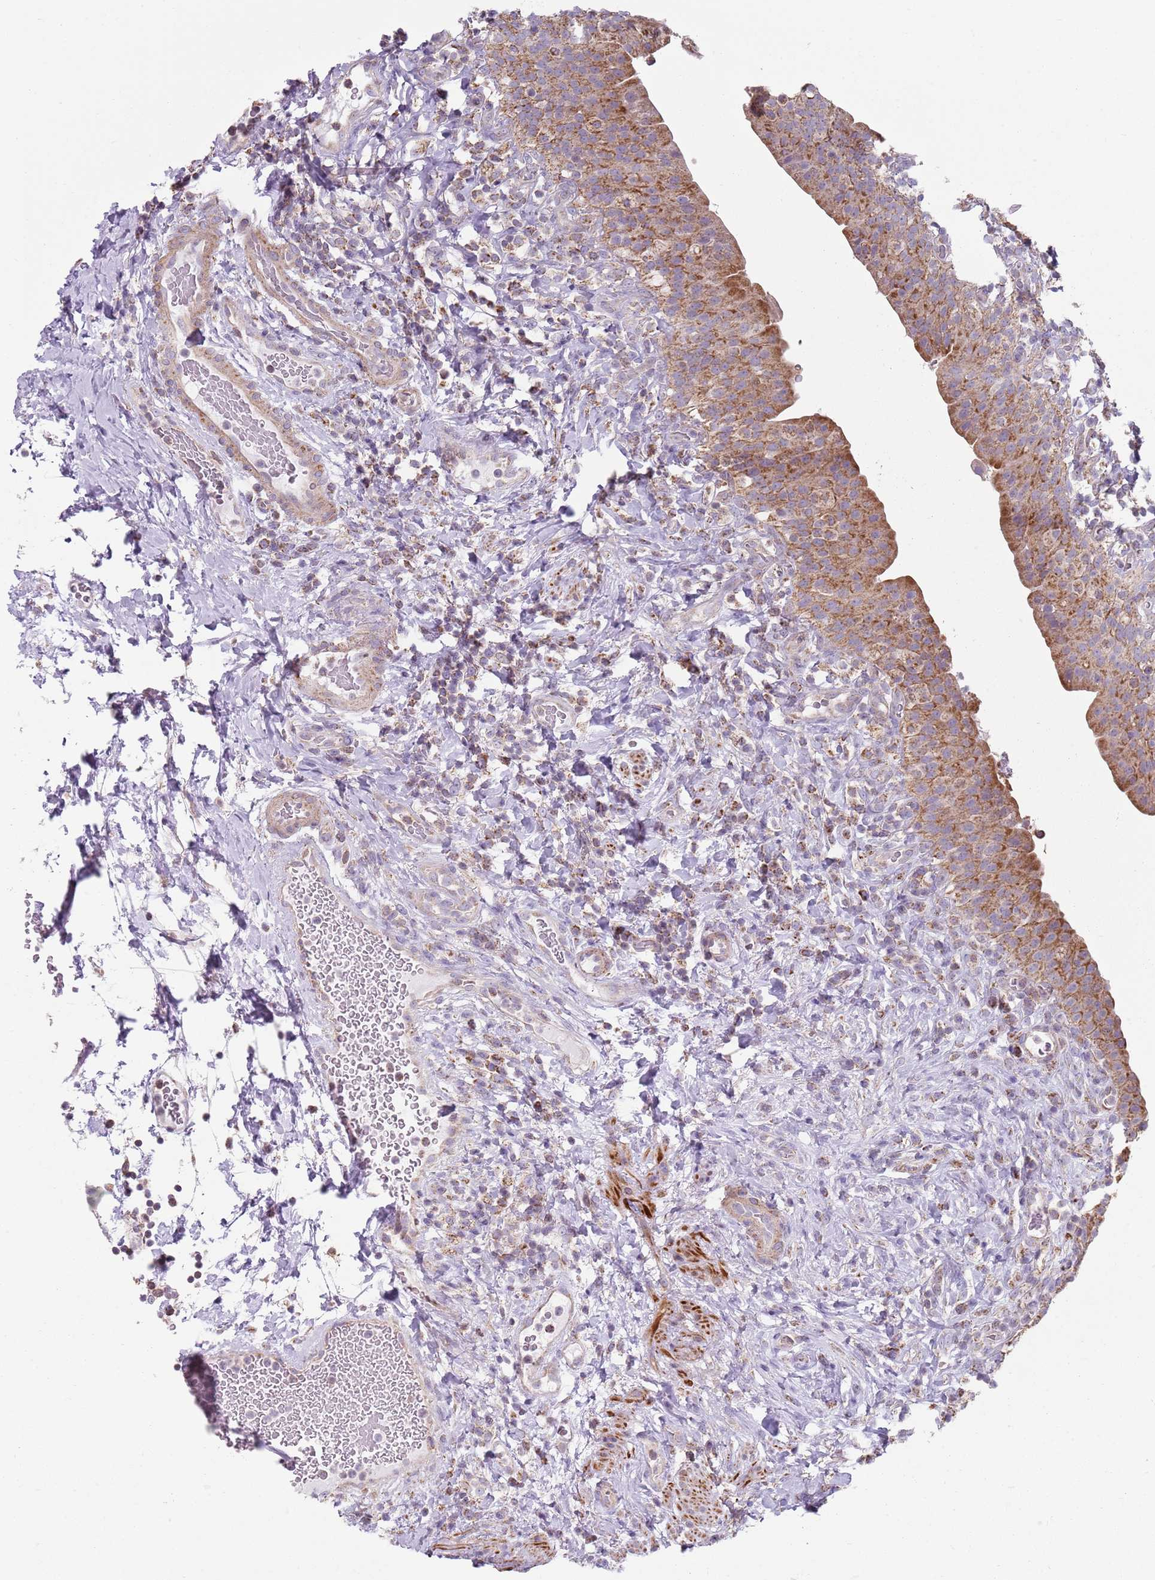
{"staining": {"intensity": "moderate", "quantity": ">75%", "location": "cytoplasmic/membranous"}, "tissue": "urinary bladder", "cell_type": "Urothelial cells", "image_type": "normal", "snomed": [{"axis": "morphology", "description": "Normal tissue, NOS"}, {"axis": "morphology", "description": "Inflammation, NOS"}, {"axis": "topography", "description": "Urinary bladder"}], "caption": "Urothelial cells show moderate cytoplasmic/membranous staining in about >75% of cells in normal urinary bladder. (brown staining indicates protein expression, while blue staining denotes nuclei).", "gene": "GAS8", "patient": {"sex": "male", "age": 64}}